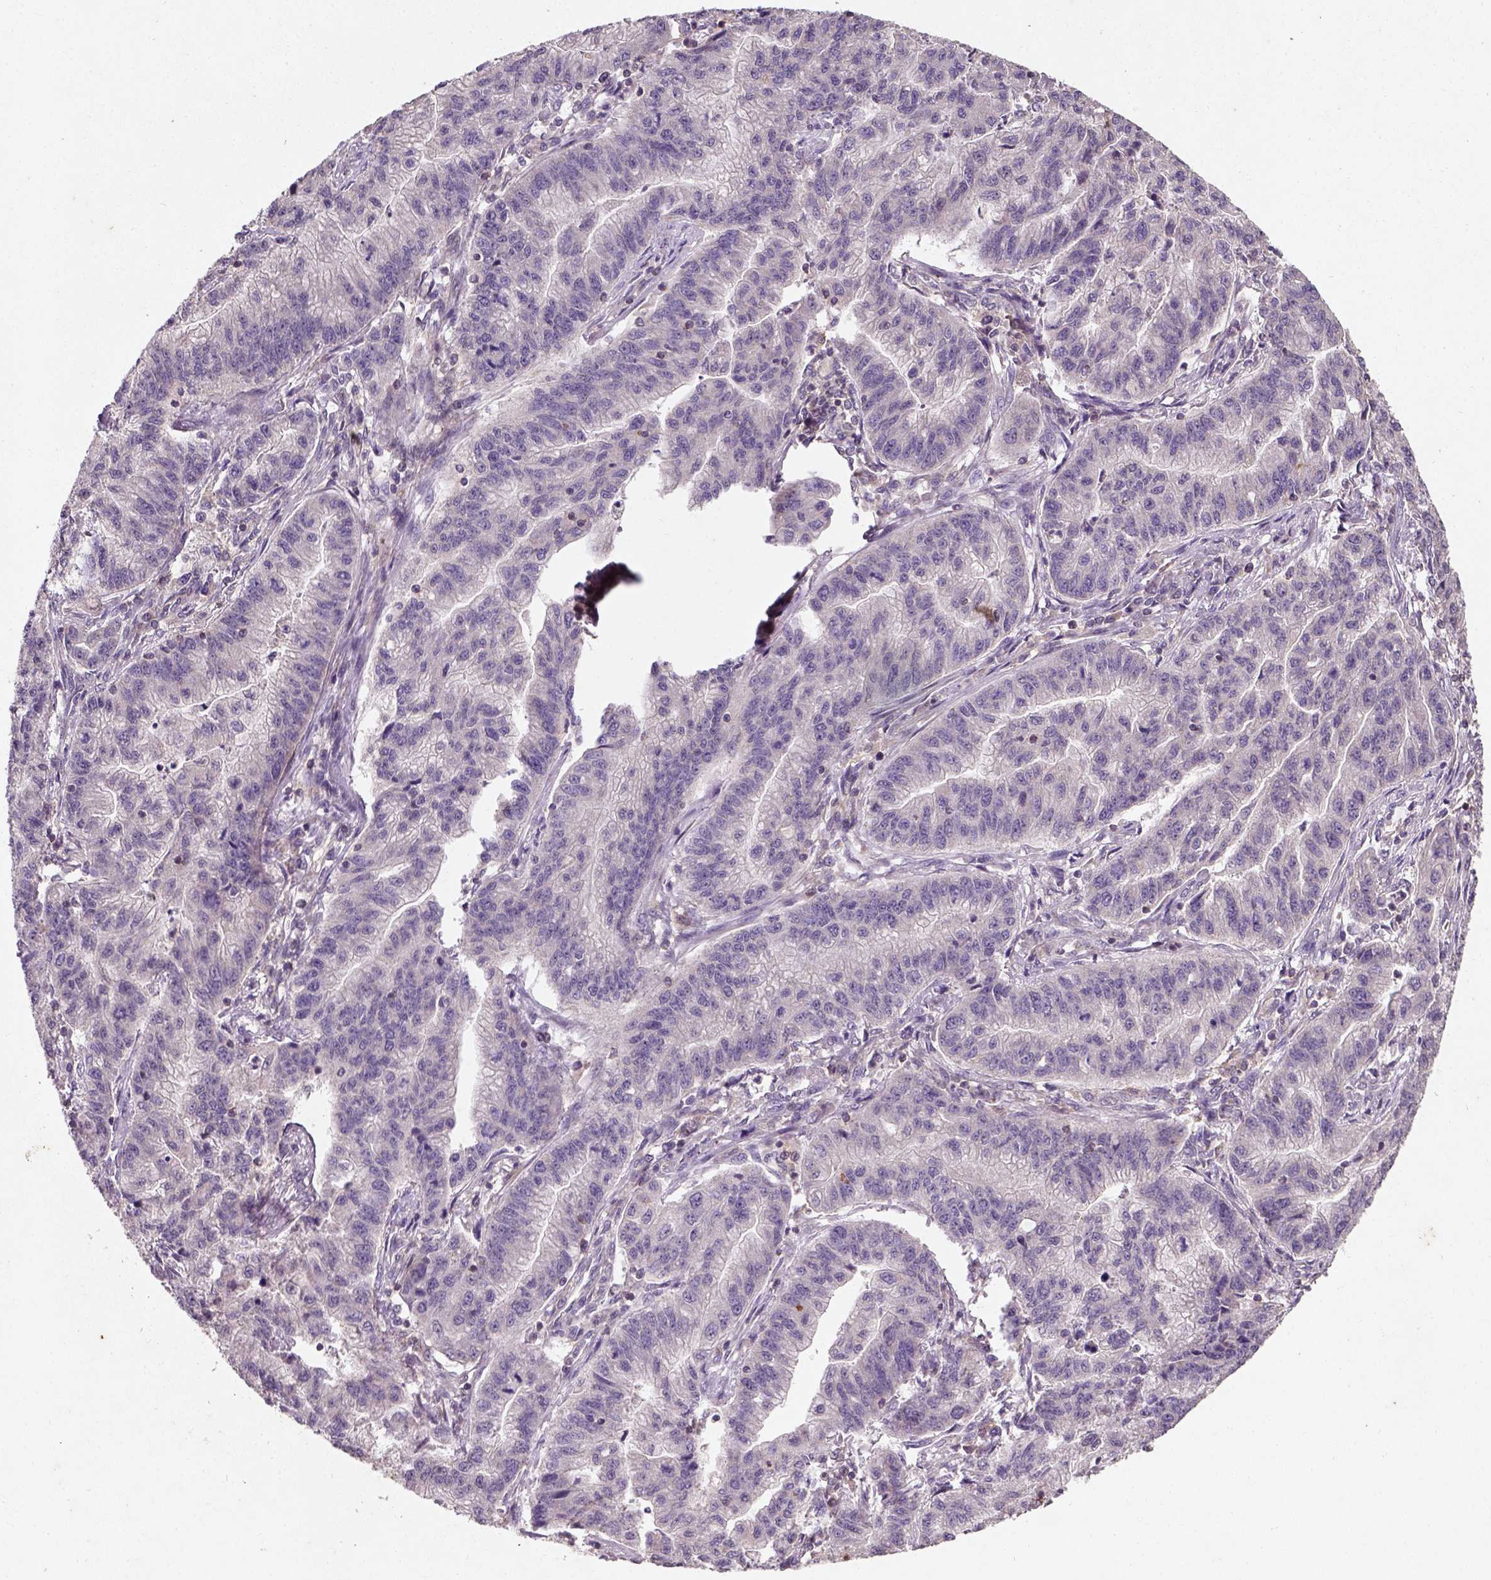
{"staining": {"intensity": "negative", "quantity": "none", "location": "none"}, "tissue": "stomach cancer", "cell_type": "Tumor cells", "image_type": "cancer", "snomed": [{"axis": "morphology", "description": "Adenocarcinoma, NOS"}, {"axis": "topography", "description": "Stomach"}], "caption": "An immunohistochemistry (IHC) image of stomach adenocarcinoma is shown. There is no staining in tumor cells of stomach adenocarcinoma.", "gene": "CAMKK1", "patient": {"sex": "male", "age": 83}}